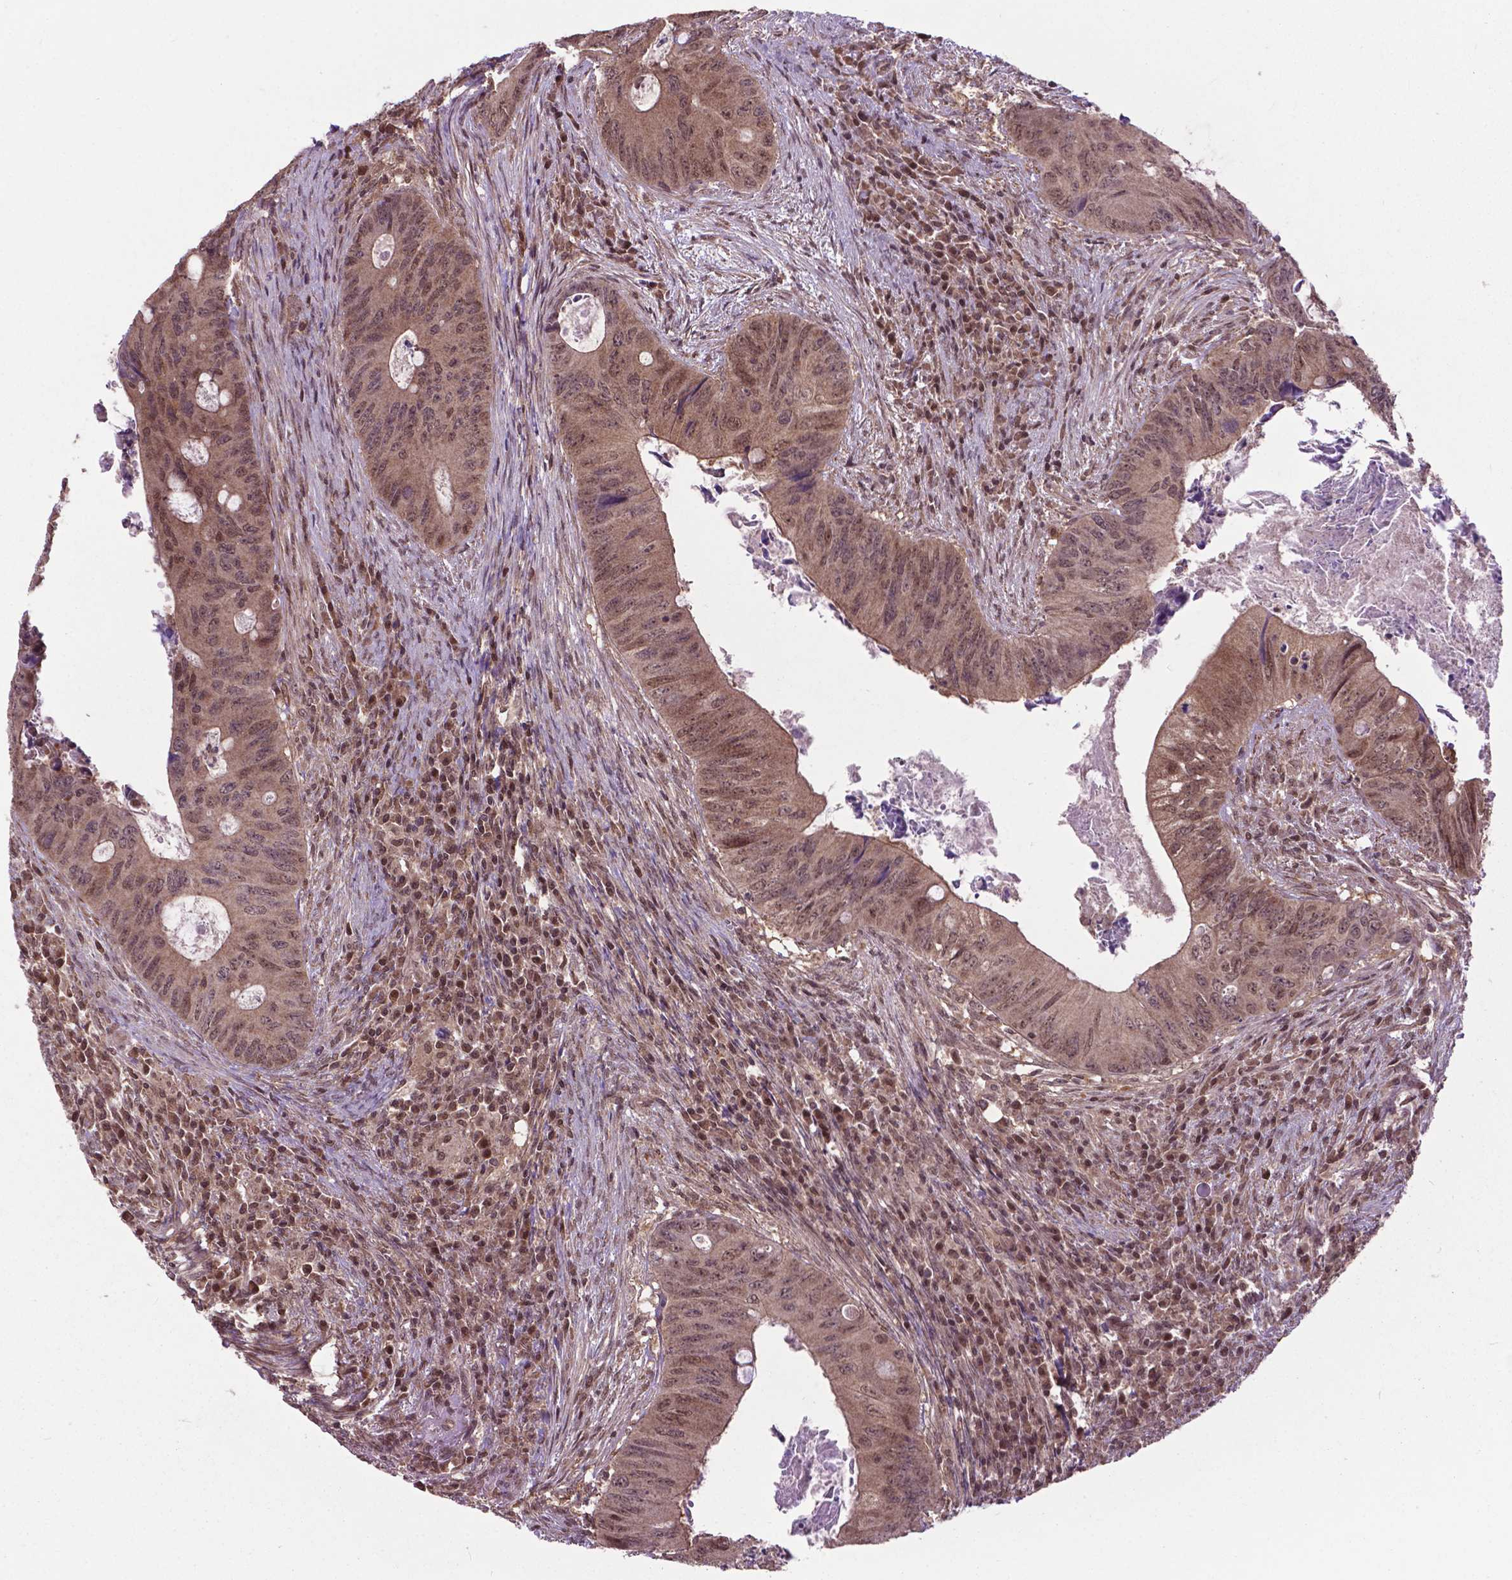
{"staining": {"intensity": "moderate", "quantity": ">75%", "location": "cytoplasmic/membranous,nuclear"}, "tissue": "colorectal cancer", "cell_type": "Tumor cells", "image_type": "cancer", "snomed": [{"axis": "morphology", "description": "Adenocarcinoma, NOS"}, {"axis": "topography", "description": "Colon"}], "caption": "Colorectal adenocarcinoma tissue displays moderate cytoplasmic/membranous and nuclear positivity in about >75% of tumor cells, visualized by immunohistochemistry.", "gene": "OTUB1", "patient": {"sex": "female", "age": 74}}